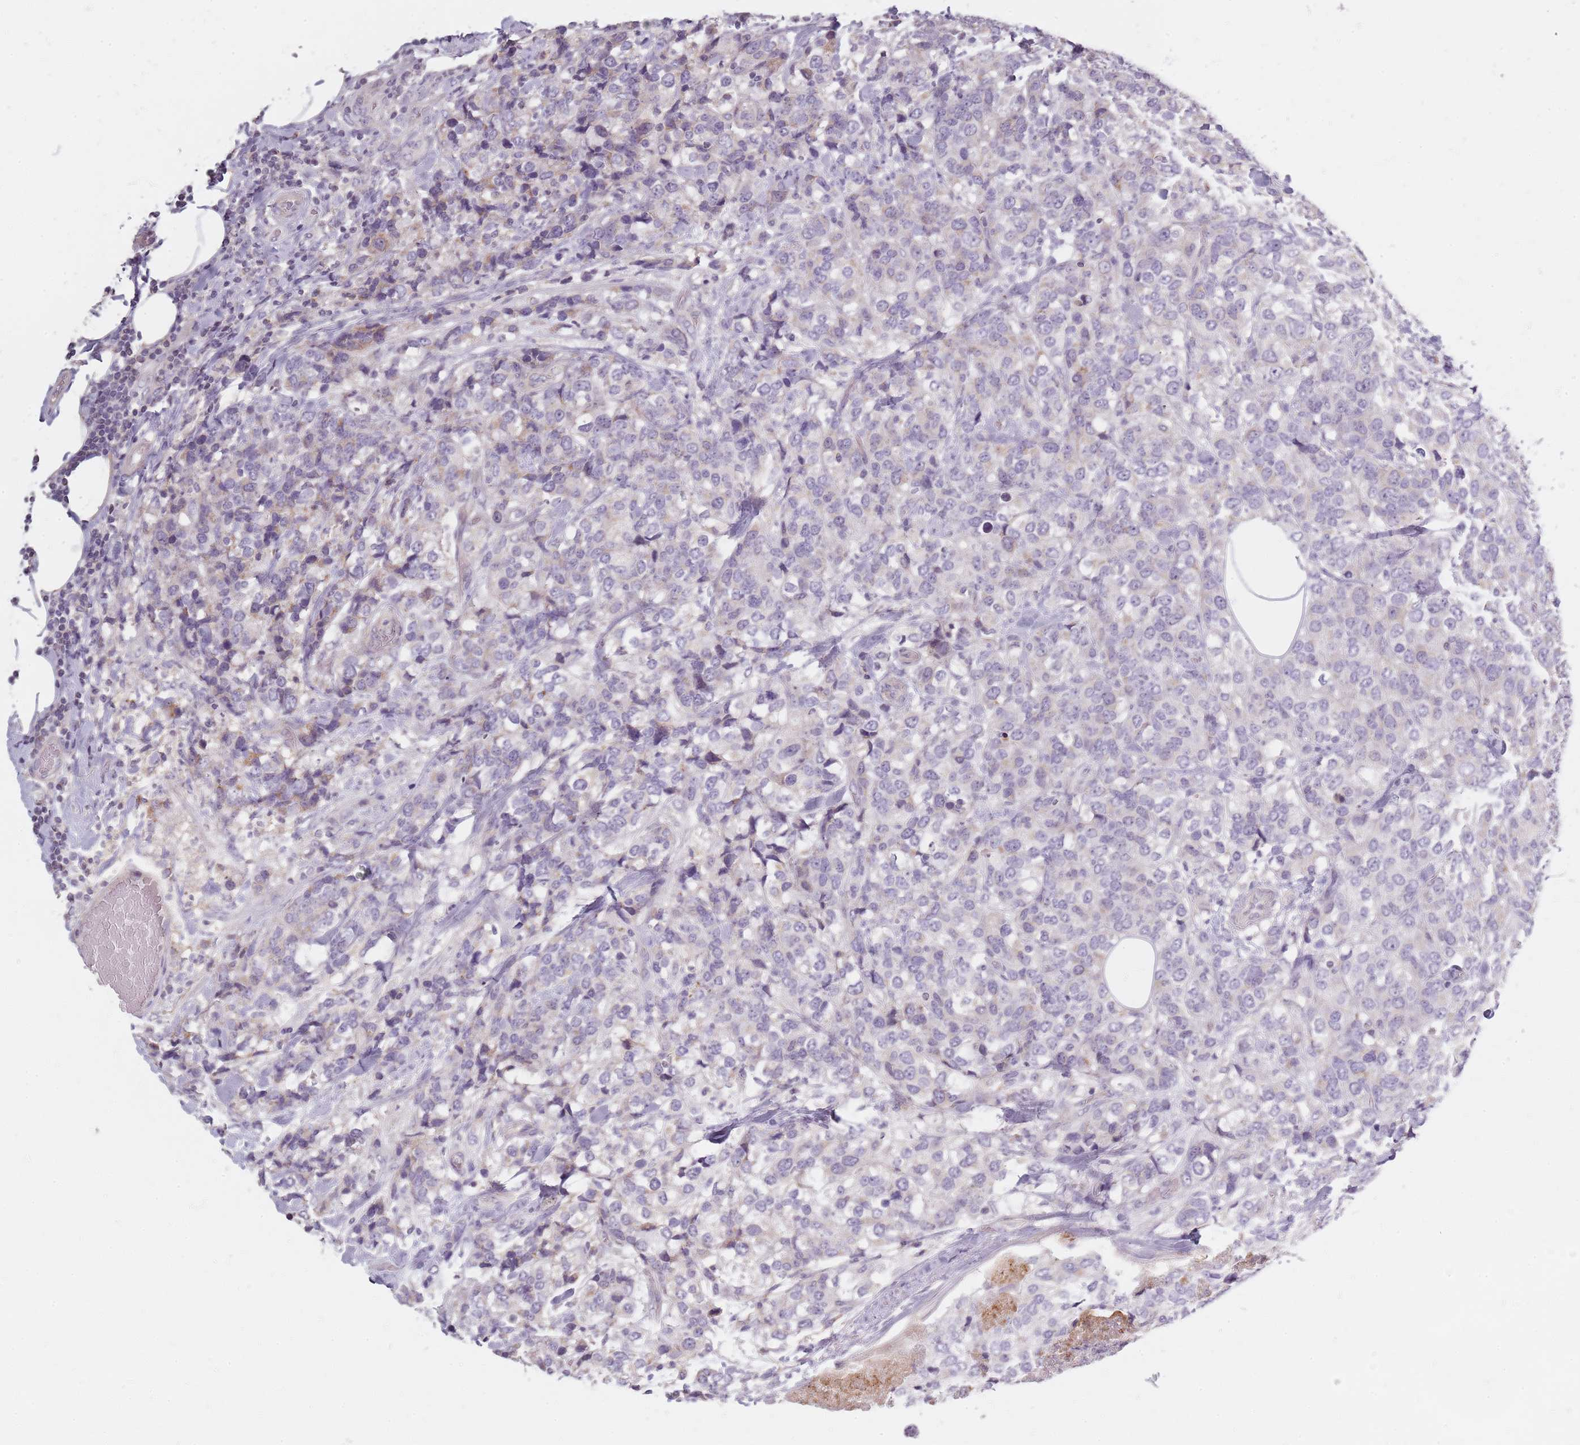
{"staining": {"intensity": "negative", "quantity": "none", "location": "none"}, "tissue": "breast cancer", "cell_type": "Tumor cells", "image_type": "cancer", "snomed": [{"axis": "morphology", "description": "Lobular carcinoma"}, {"axis": "topography", "description": "Breast"}], "caption": "DAB immunohistochemical staining of human breast lobular carcinoma exhibits no significant staining in tumor cells. (DAB immunohistochemistry (IHC) with hematoxylin counter stain).", "gene": "SYNGR3", "patient": {"sex": "female", "age": 59}}